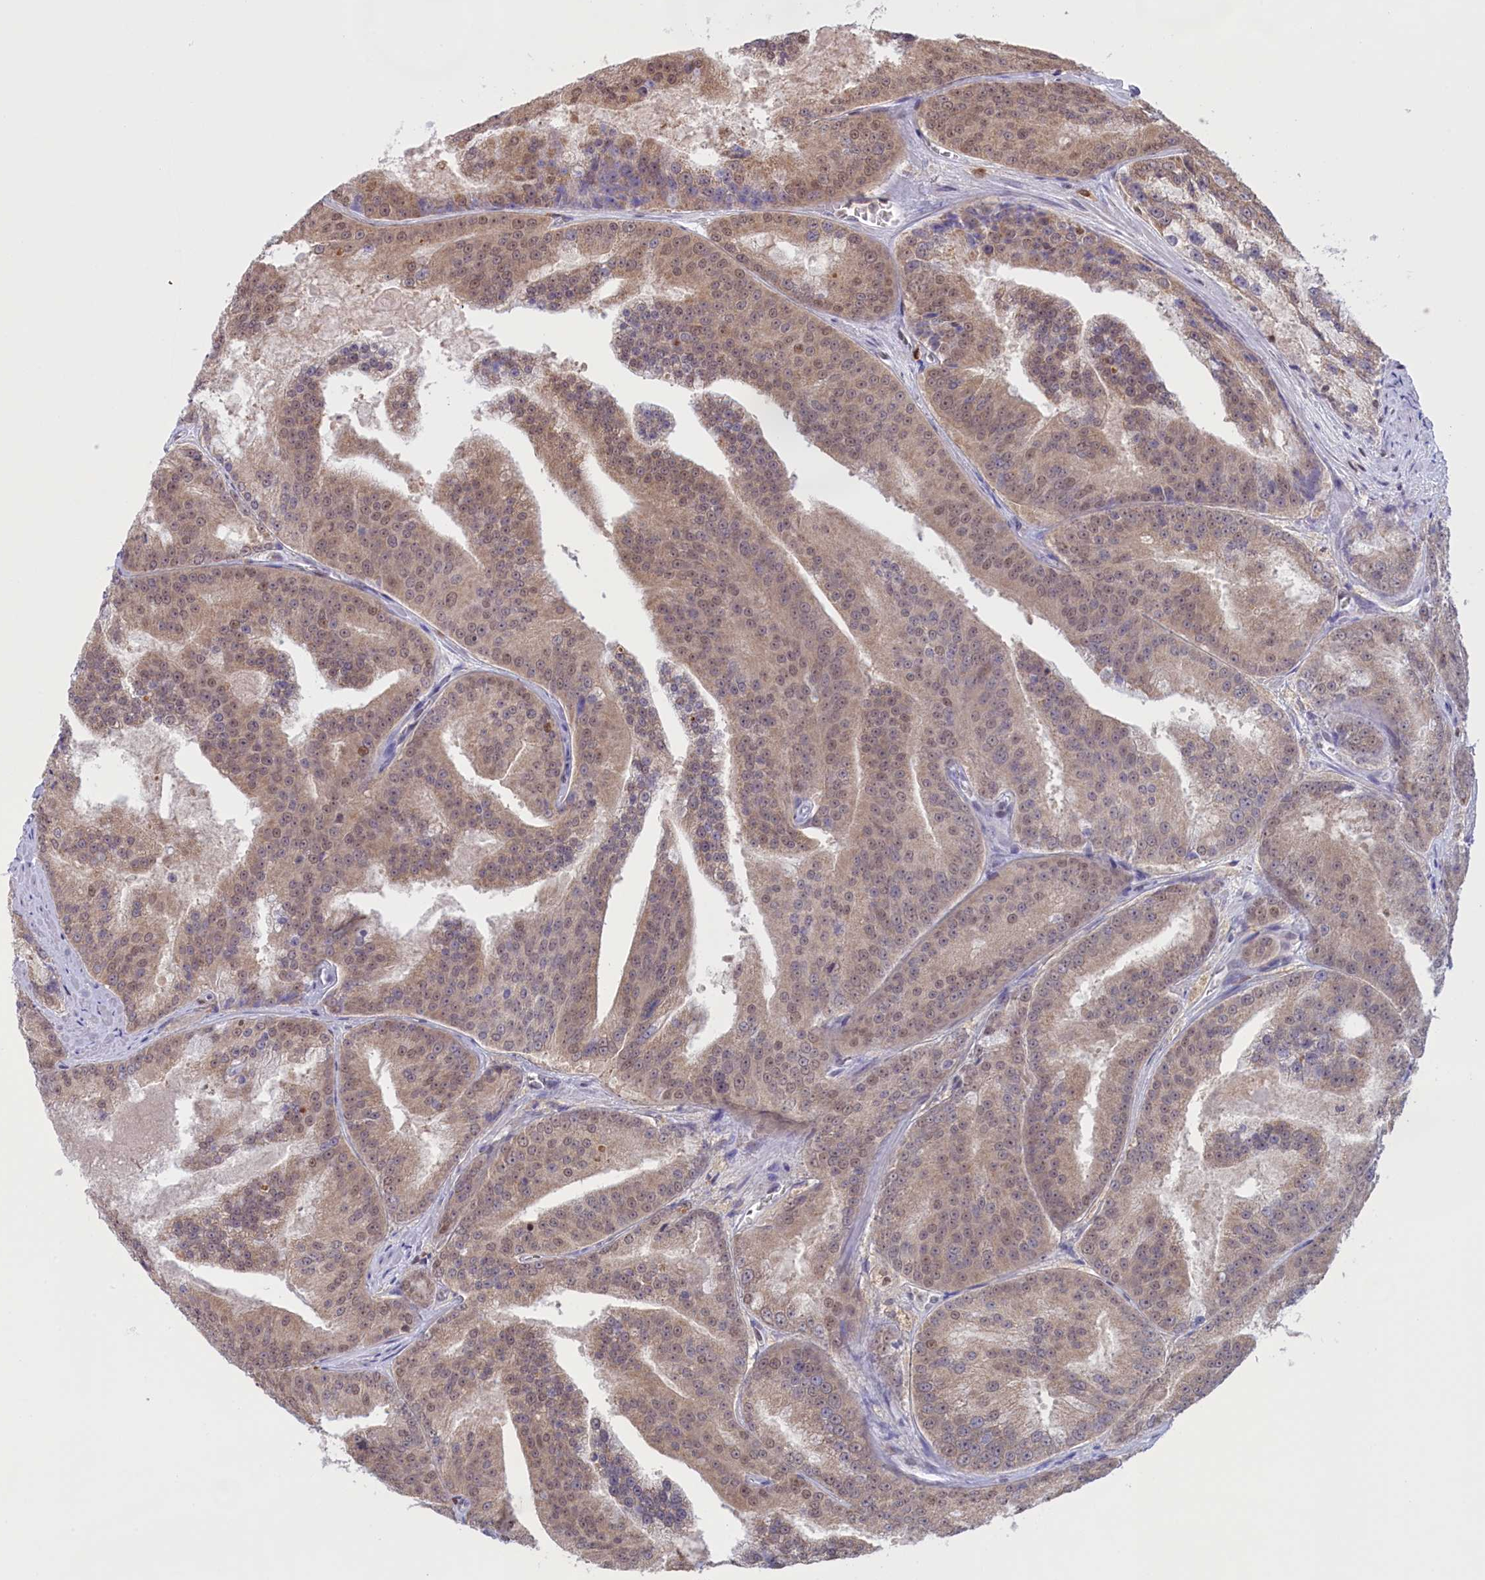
{"staining": {"intensity": "weak", "quantity": ">75%", "location": "cytoplasmic/membranous,nuclear"}, "tissue": "prostate cancer", "cell_type": "Tumor cells", "image_type": "cancer", "snomed": [{"axis": "morphology", "description": "Adenocarcinoma, High grade"}, {"axis": "topography", "description": "Prostate"}], "caption": "Immunohistochemistry (IHC) (DAB) staining of human prostate adenocarcinoma (high-grade) reveals weak cytoplasmic/membranous and nuclear protein expression in about >75% of tumor cells. (DAB IHC with brightfield microscopy, high magnification).", "gene": "IZUMO2", "patient": {"sex": "male", "age": 61}}